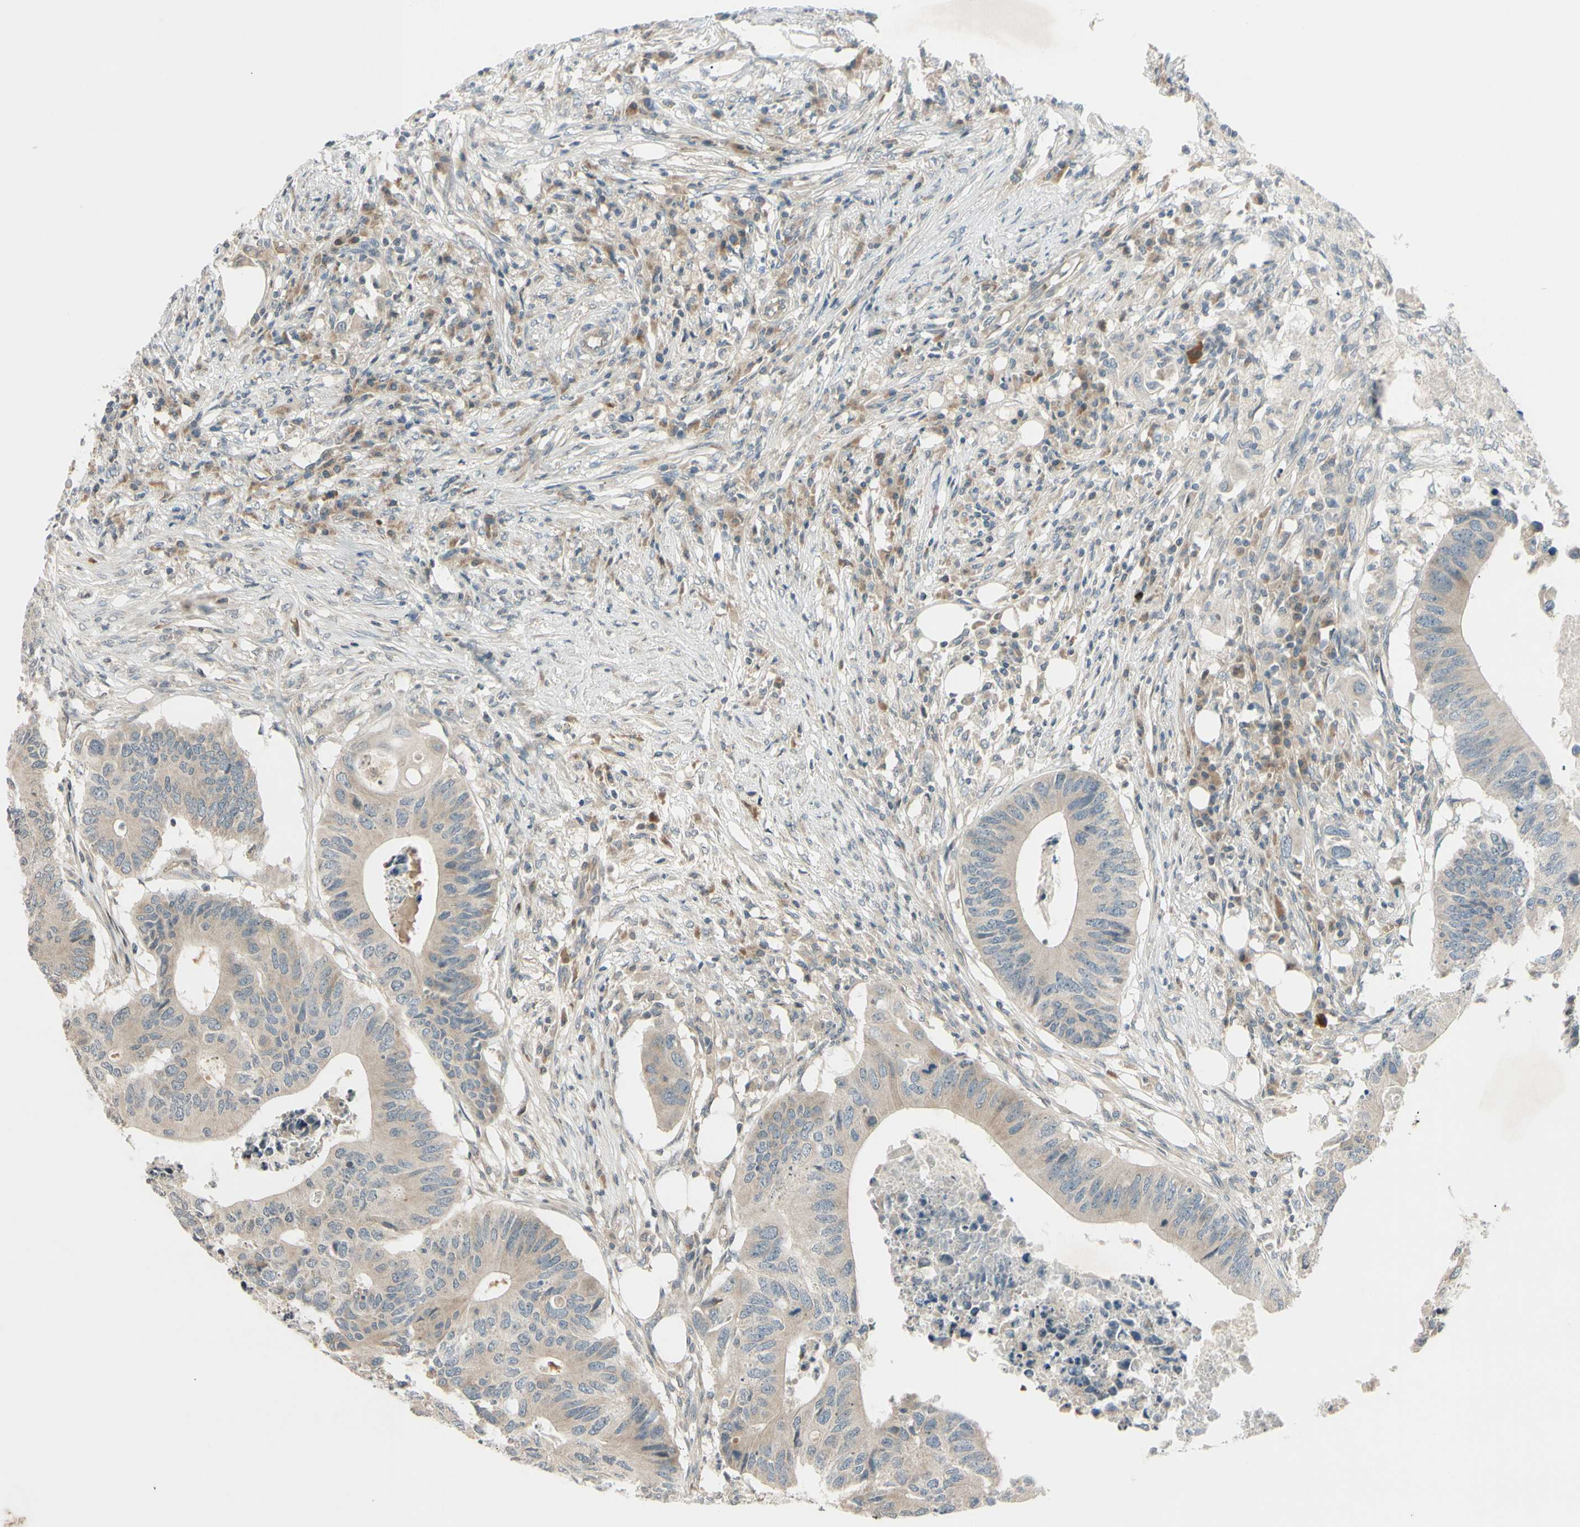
{"staining": {"intensity": "weak", "quantity": ">75%", "location": "cytoplasmic/membranous"}, "tissue": "colorectal cancer", "cell_type": "Tumor cells", "image_type": "cancer", "snomed": [{"axis": "morphology", "description": "Adenocarcinoma, NOS"}, {"axis": "topography", "description": "Colon"}], "caption": "This micrograph exhibits IHC staining of human colorectal adenocarcinoma, with low weak cytoplasmic/membranous positivity in about >75% of tumor cells.", "gene": "FGF10", "patient": {"sex": "male", "age": 71}}